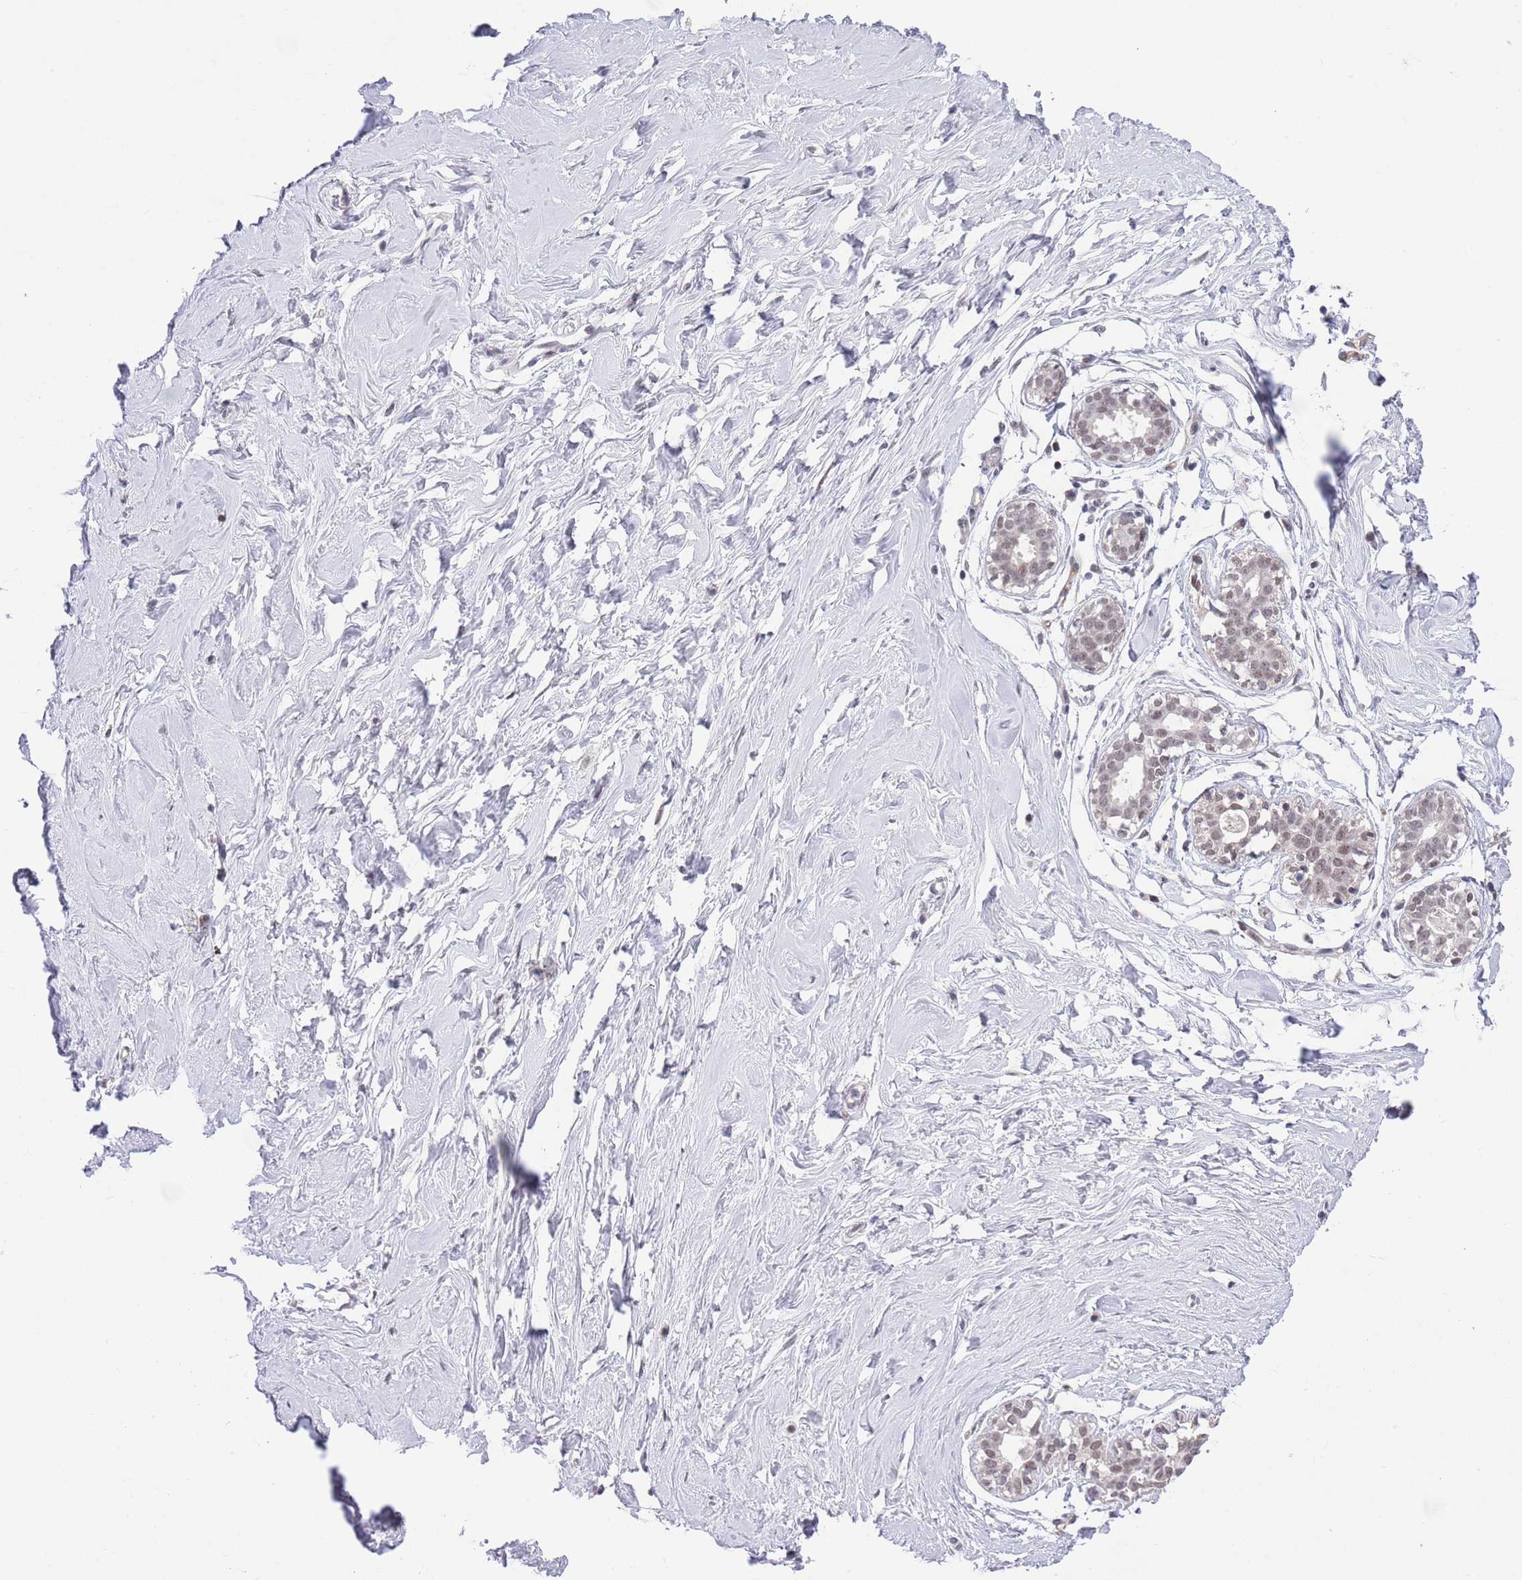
{"staining": {"intensity": "negative", "quantity": "none", "location": "none"}, "tissue": "breast", "cell_type": "Adipocytes", "image_type": "normal", "snomed": [{"axis": "morphology", "description": "Normal tissue, NOS"}, {"axis": "morphology", "description": "Adenoma, NOS"}, {"axis": "topography", "description": "Breast"}], "caption": "Adipocytes are negative for brown protein staining in normal breast. (DAB immunohistochemistry, high magnification).", "gene": "RFX1", "patient": {"sex": "female", "age": 23}}